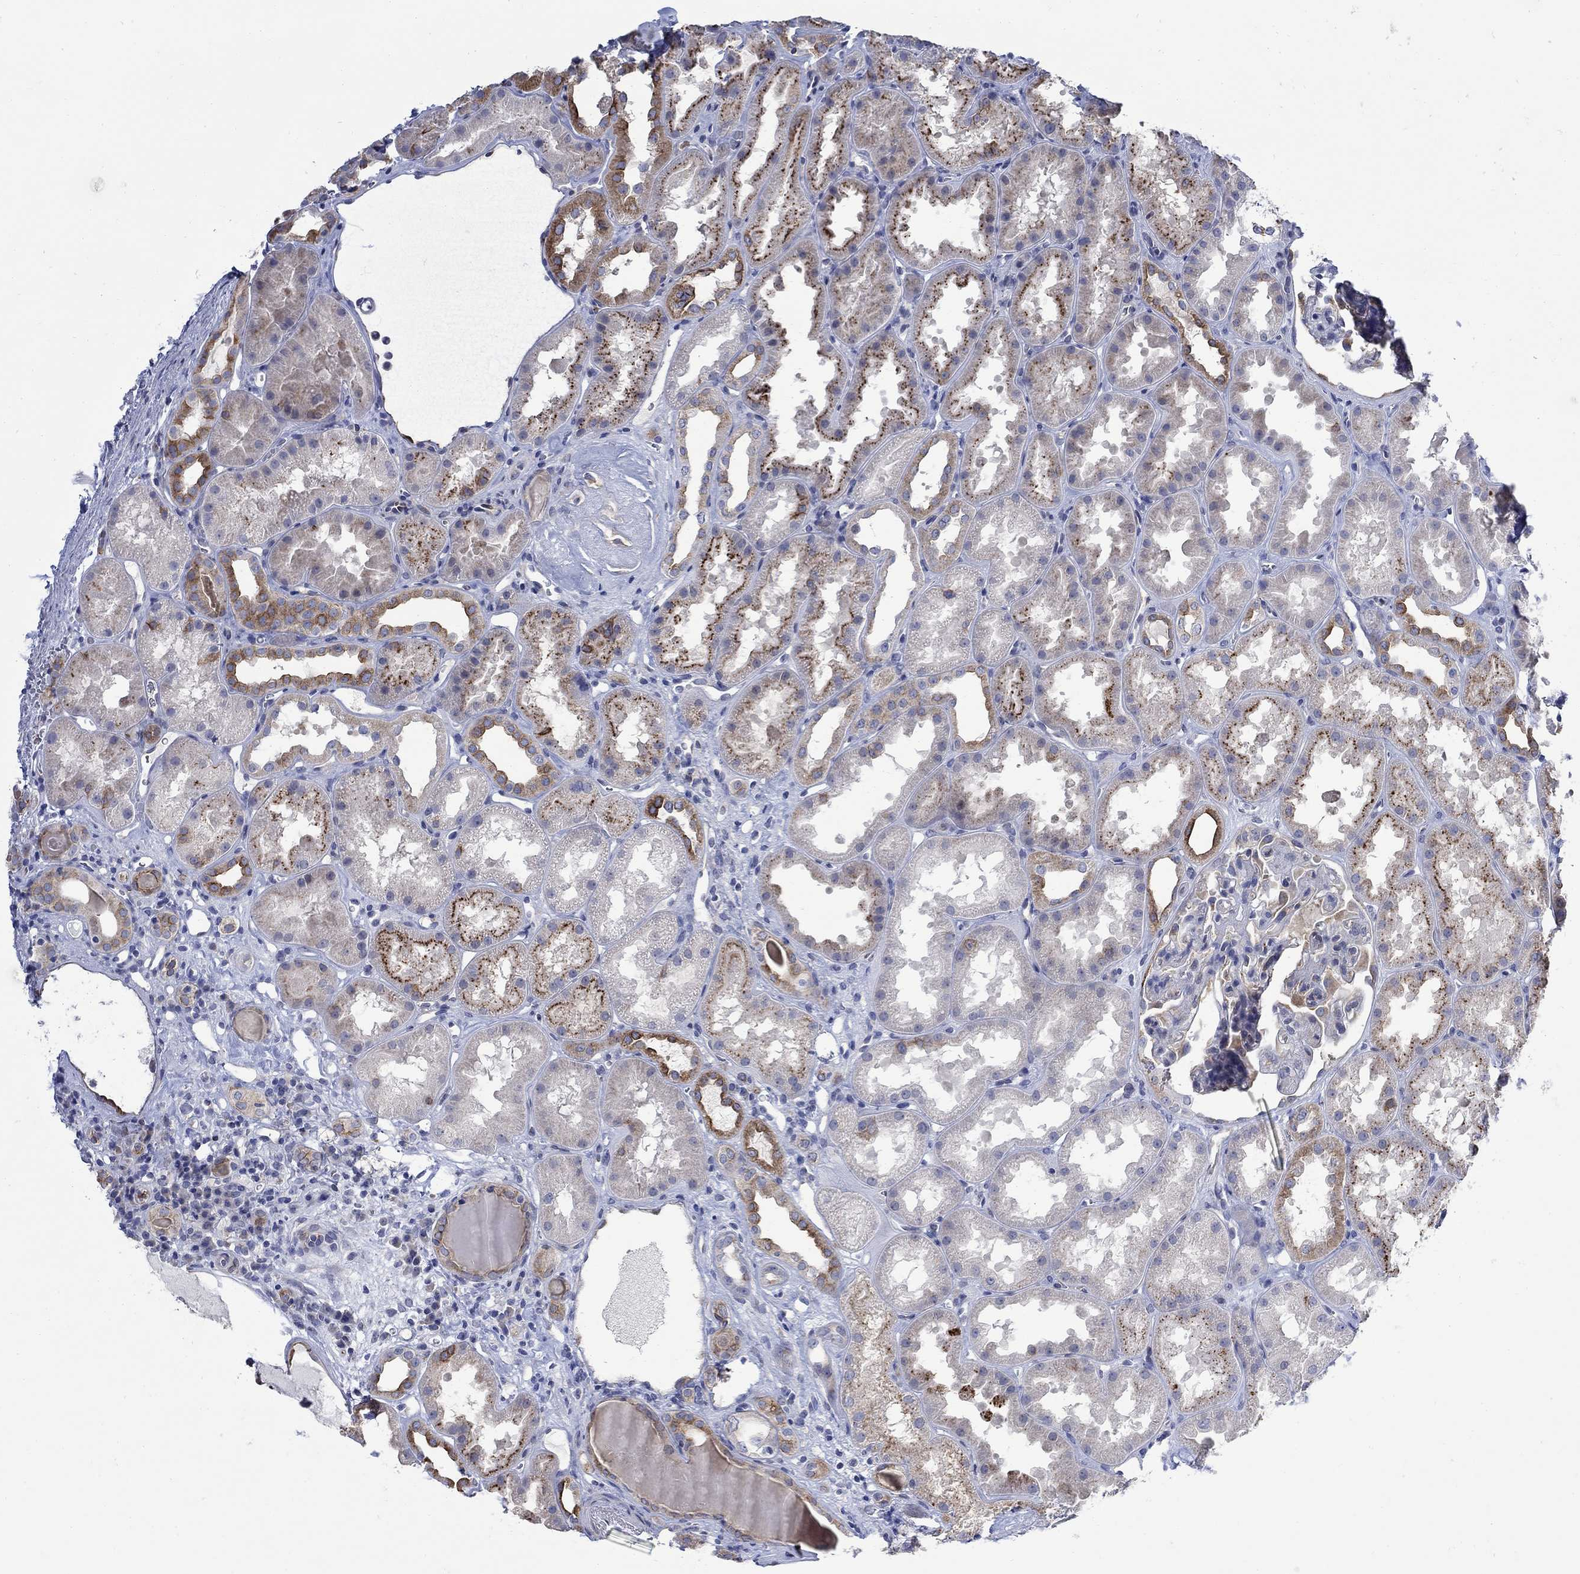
{"staining": {"intensity": "negative", "quantity": "none", "location": "none"}, "tissue": "kidney", "cell_type": "Cells in glomeruli", "image_type": "normal", "snomed": [{"axis": "morphology", "description": "Normal tissue, NOS"}, {"axis": "topography", "description": "Kidney"}], "caption": "Histopathology image shows no significant protein staining in cells in glomeruli of normal kidney. (DAB (3,3'-diaminobenzidine) IHC, high magnification).", "gene": "DLK1", "patient": {"sex": "male", "age": 61}}